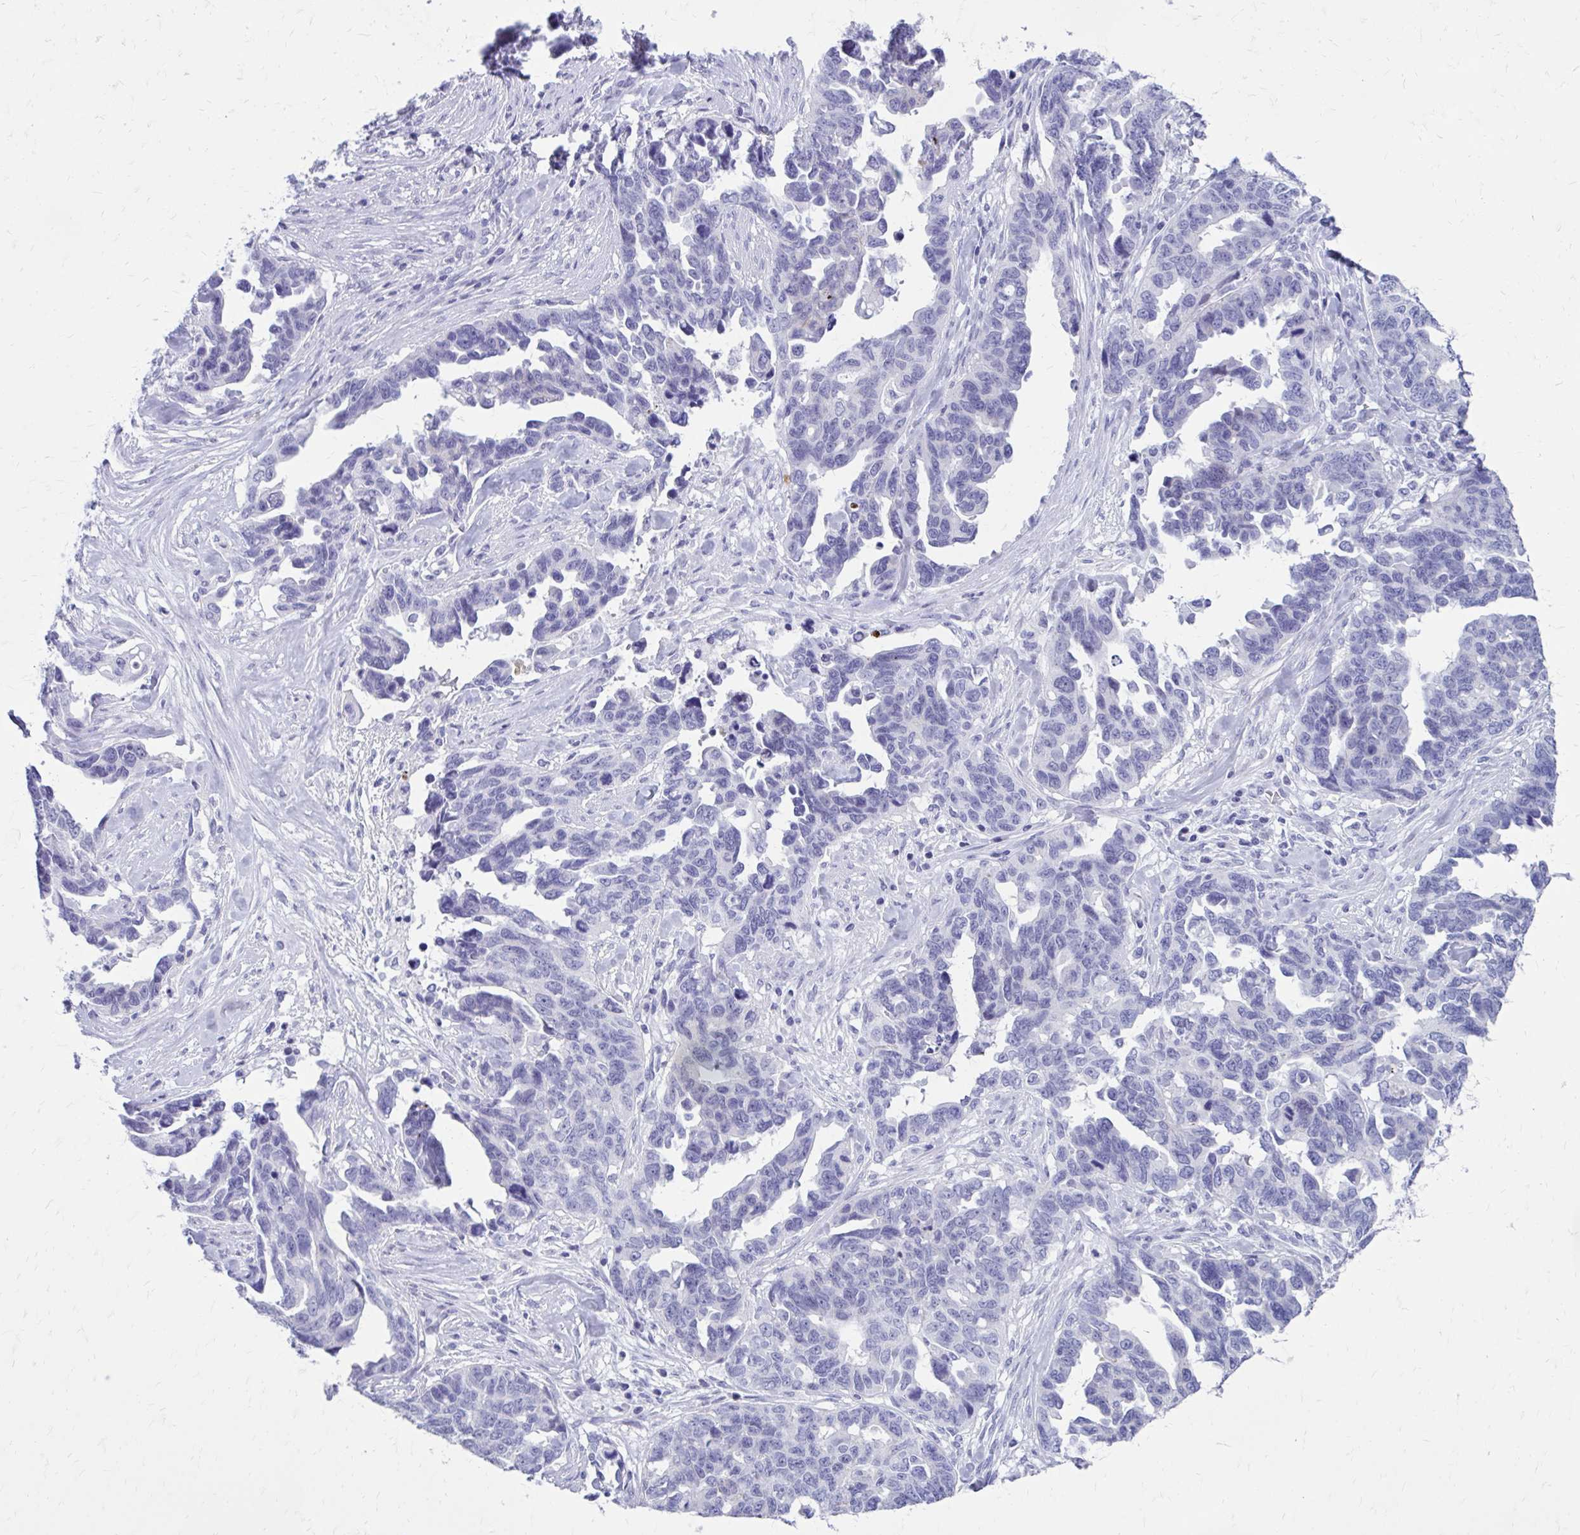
{"staining": {"intensity": "negative", "quantity": "none", "location": "none"}, "tissue": "ovarian cancer", "cell_type": "Tumor cells", "image_type": "cancer", "snomed": [{"axis": "morphology", "description": "Cystadenocarcinoma, serous, NOS"}, {"axis": "topography", "description": "Ovary"}], "caption": "The micrograph shows no significant expression in tumor cells of ovarian serous cystadenocarcinoma.", "gene": "LCN15", "patient": {"sex": "female", "age": 69}}